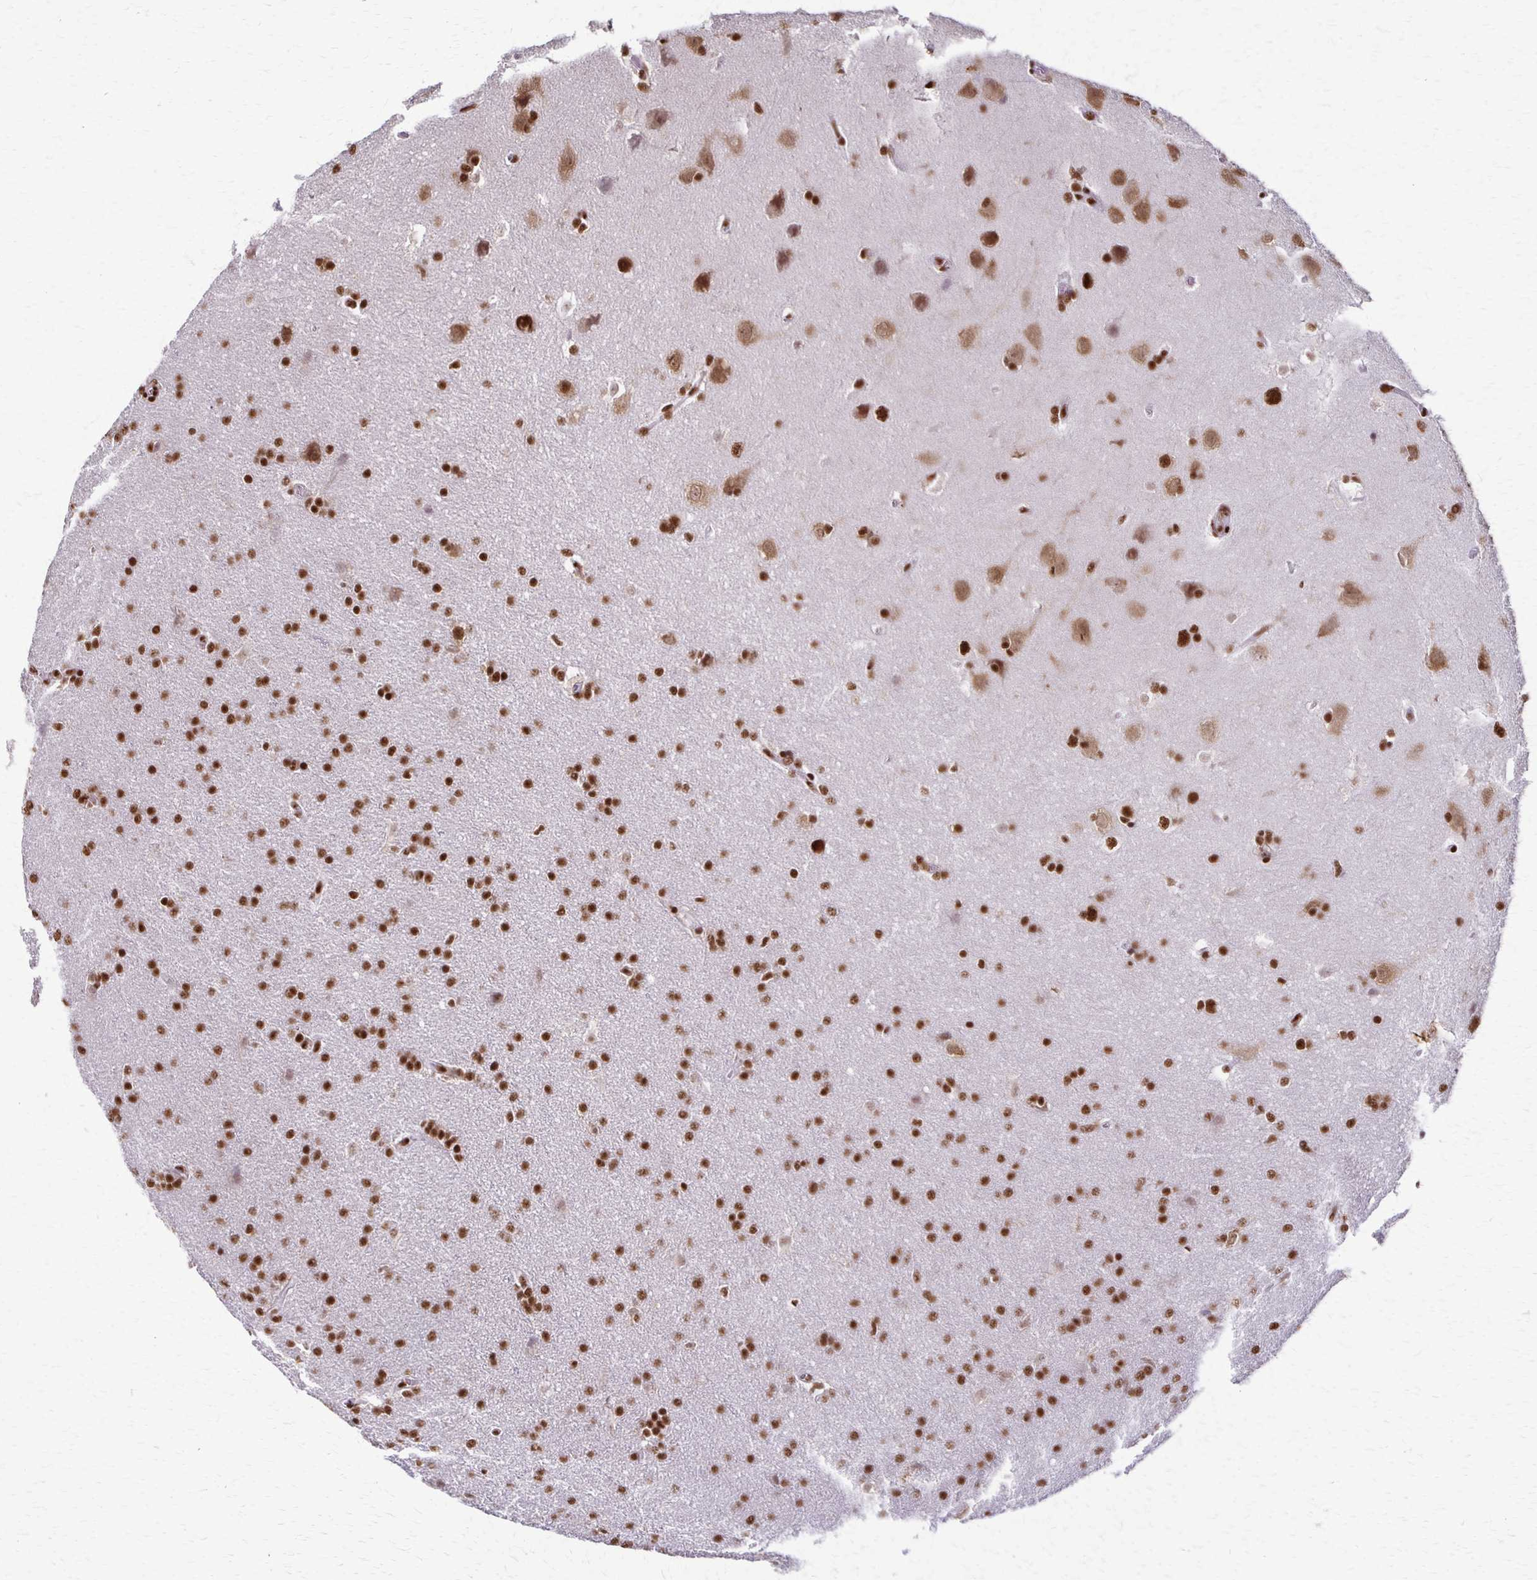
{"staining": {"intensity": "strong", "quantity": ">75%", "location": "nuclear"}, "tissue": "glioma", "cell_type": "Tumor cells", "image_type": "cancer", "snomed": [{"axis": "morphology", "description": "Glioma, malignant, Low grade"}, {"axis": "topography", "description": "Brain"}], "caption": "Malignant glioma (low-grade) stained for a protein (brown) exhibits strong nuclear positive expression in about >75% of tumor cells.", "gene": "XRCC6", "patient": {"sex": "female", "age": 32}}